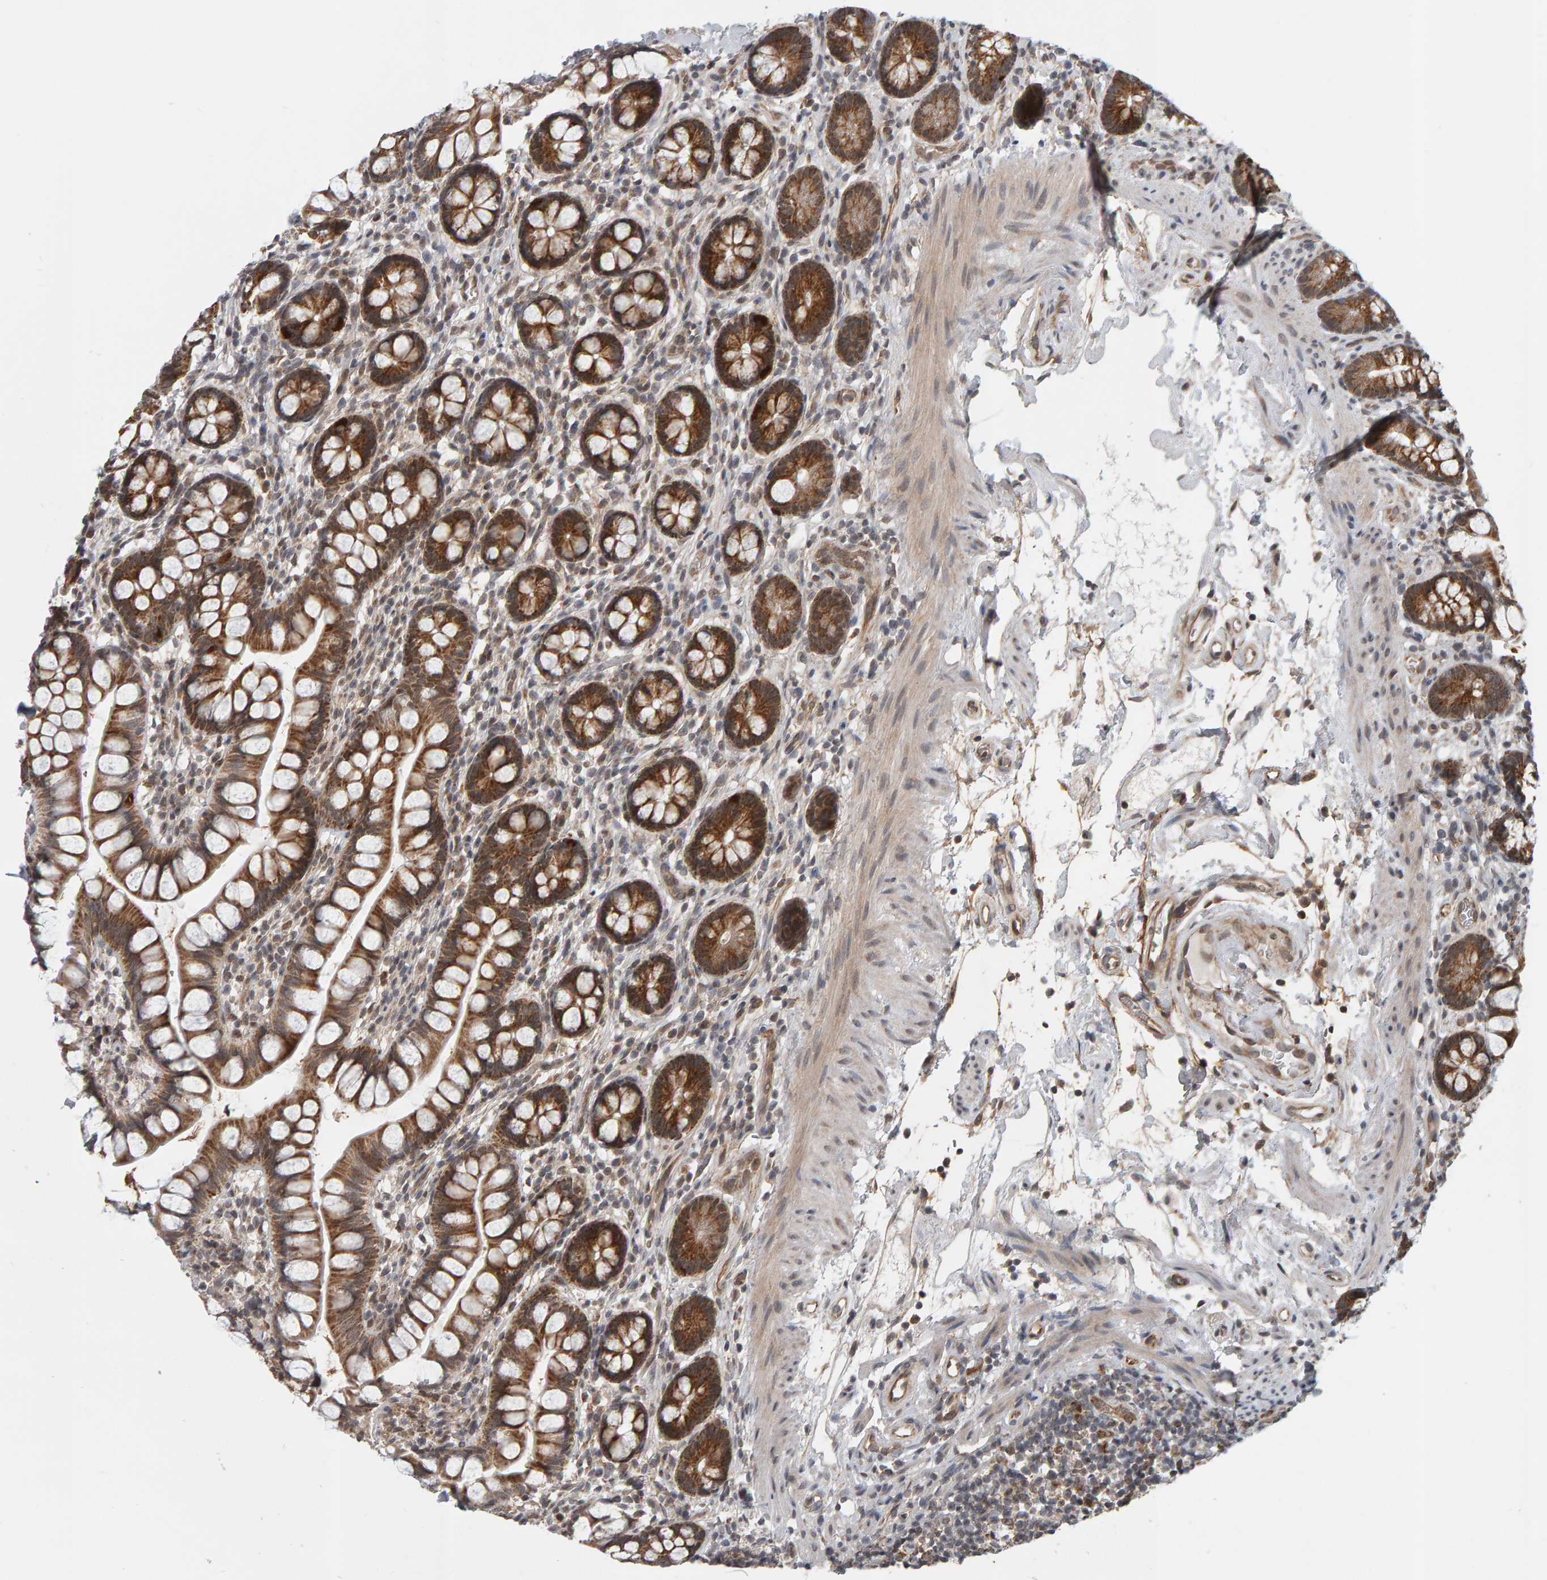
{"staining": {"intensity": "strong", "quantity": ">75%", "location": "cytoplasmic/membranous"}, "tissue": "small intestine", "cell_type": "Glandular cells", "image_type": "normal", "snomed": [{"axis": "morphology", "description": "Normal tissue, NOS"}, {"axis": "topography", "description": "Small intestine"}], "caption": "Immunohistochemistry histopathology image of normal small intestine stained for a protein (brown), which reveals high levels of strong cytoplasmic/membranous expression in about >75% of glandular cells.", "gene": "DAP3", "patient": {"sex": "female", "age": 84}}